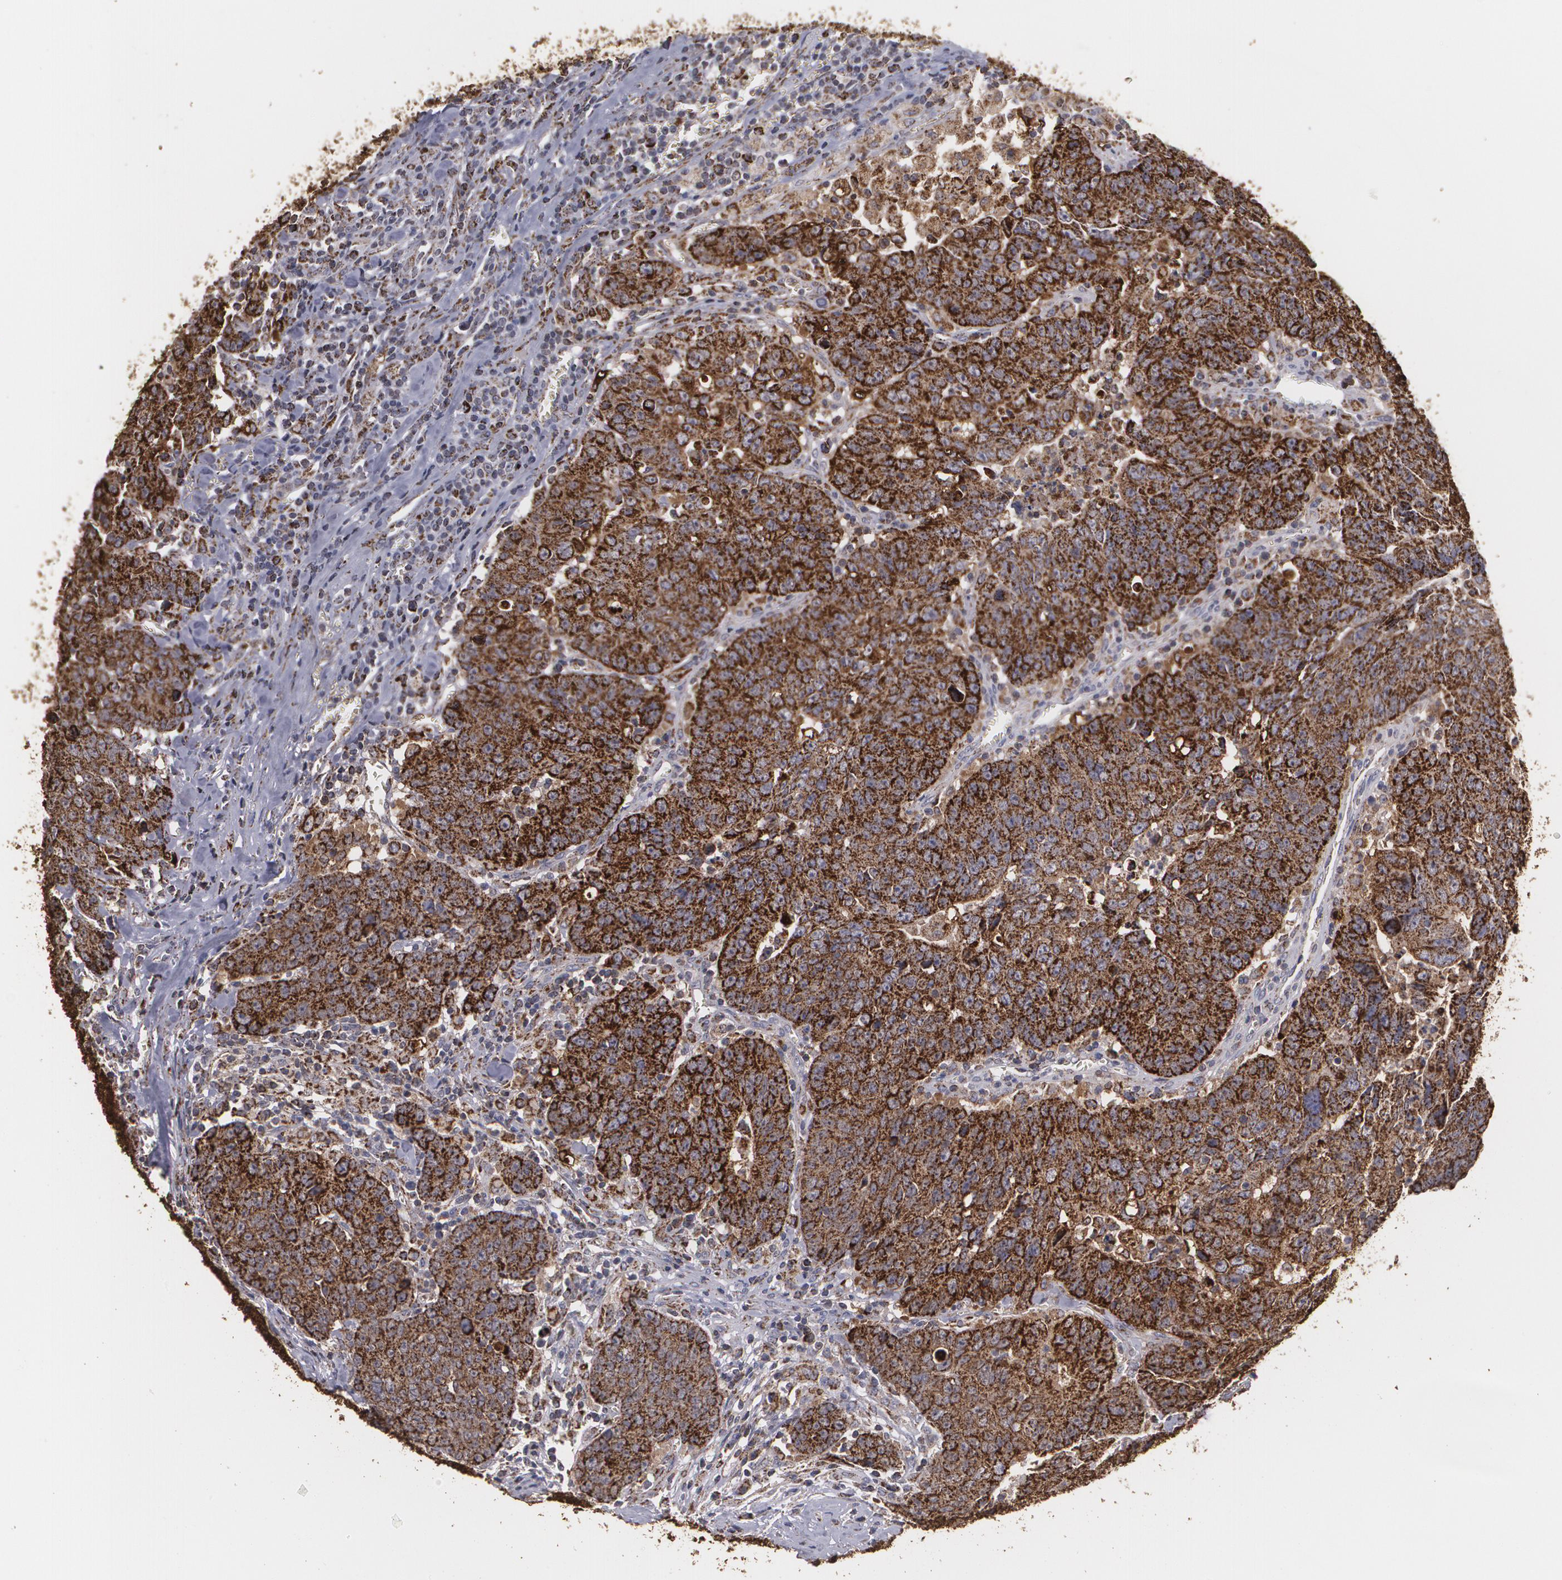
{"staining": {"intensity": "strong", "quantity": ">75%", "location": "cytoplasmic/membranous"}, "tissue": "colorectal cancer", "cell_type": "Tumor cells", "image_type": "cancer", "snomed": [{"axis": "morphology", "description": "Adenocarcinoma, NOS"}, {"axis": "topography", "description": "Colon"}], "caption": "Colorectal cancer (adenocarcinoma) was stained to show a protein in brown. There is high levels of strong cytoplasmic/membranous staining in about >75% of tumor cells. Using DAB (3,3'-diaminobenzidine) (brown) and hematoxylin (blue) stains, captured at high magnification using brightfield microscopy.", "gene": "HSPD1", "patient": {"sex": "female", "age": 53}}